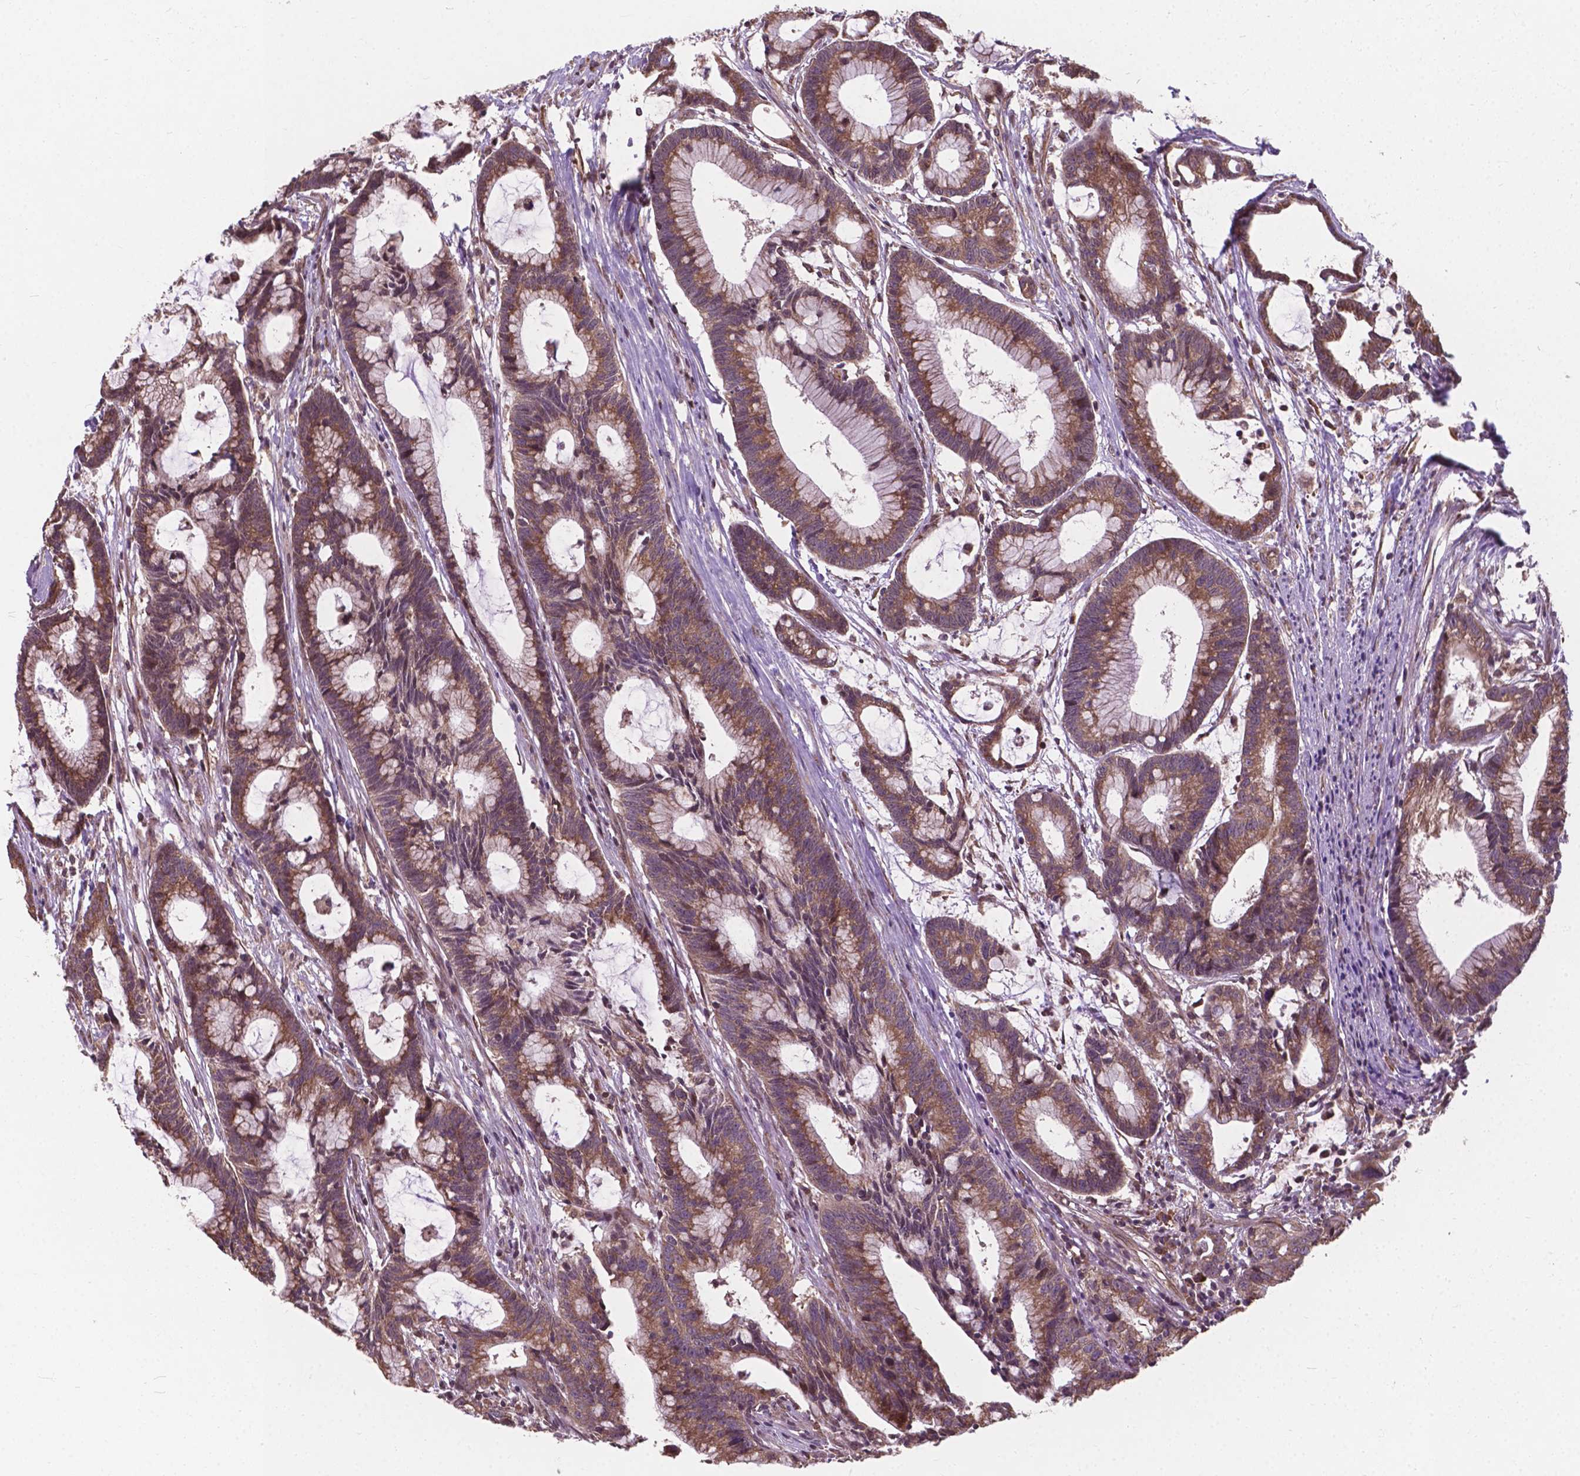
{"staining": {"intensity": "moderate", "quantity": ">75%", "location": "cytoplasmic/membranous"}, "tissue": "colorectal cancer", "cell_type": "Tumor cells", "image_type": "cancer", "snomed": [{"axis": "morphology", "description": "Adenocarcinoma, NOS"}, {"axis": "topography", "description": "Colon"}], "caption": "Protein staining by IHC exhibits moderate cytoplasmic/membranous expression in about >75% of tumor cells in colorectal cancer (adenocarcinoma).", "gene": "MRPL33", "patient": {"sex": "female", "age": 78}}